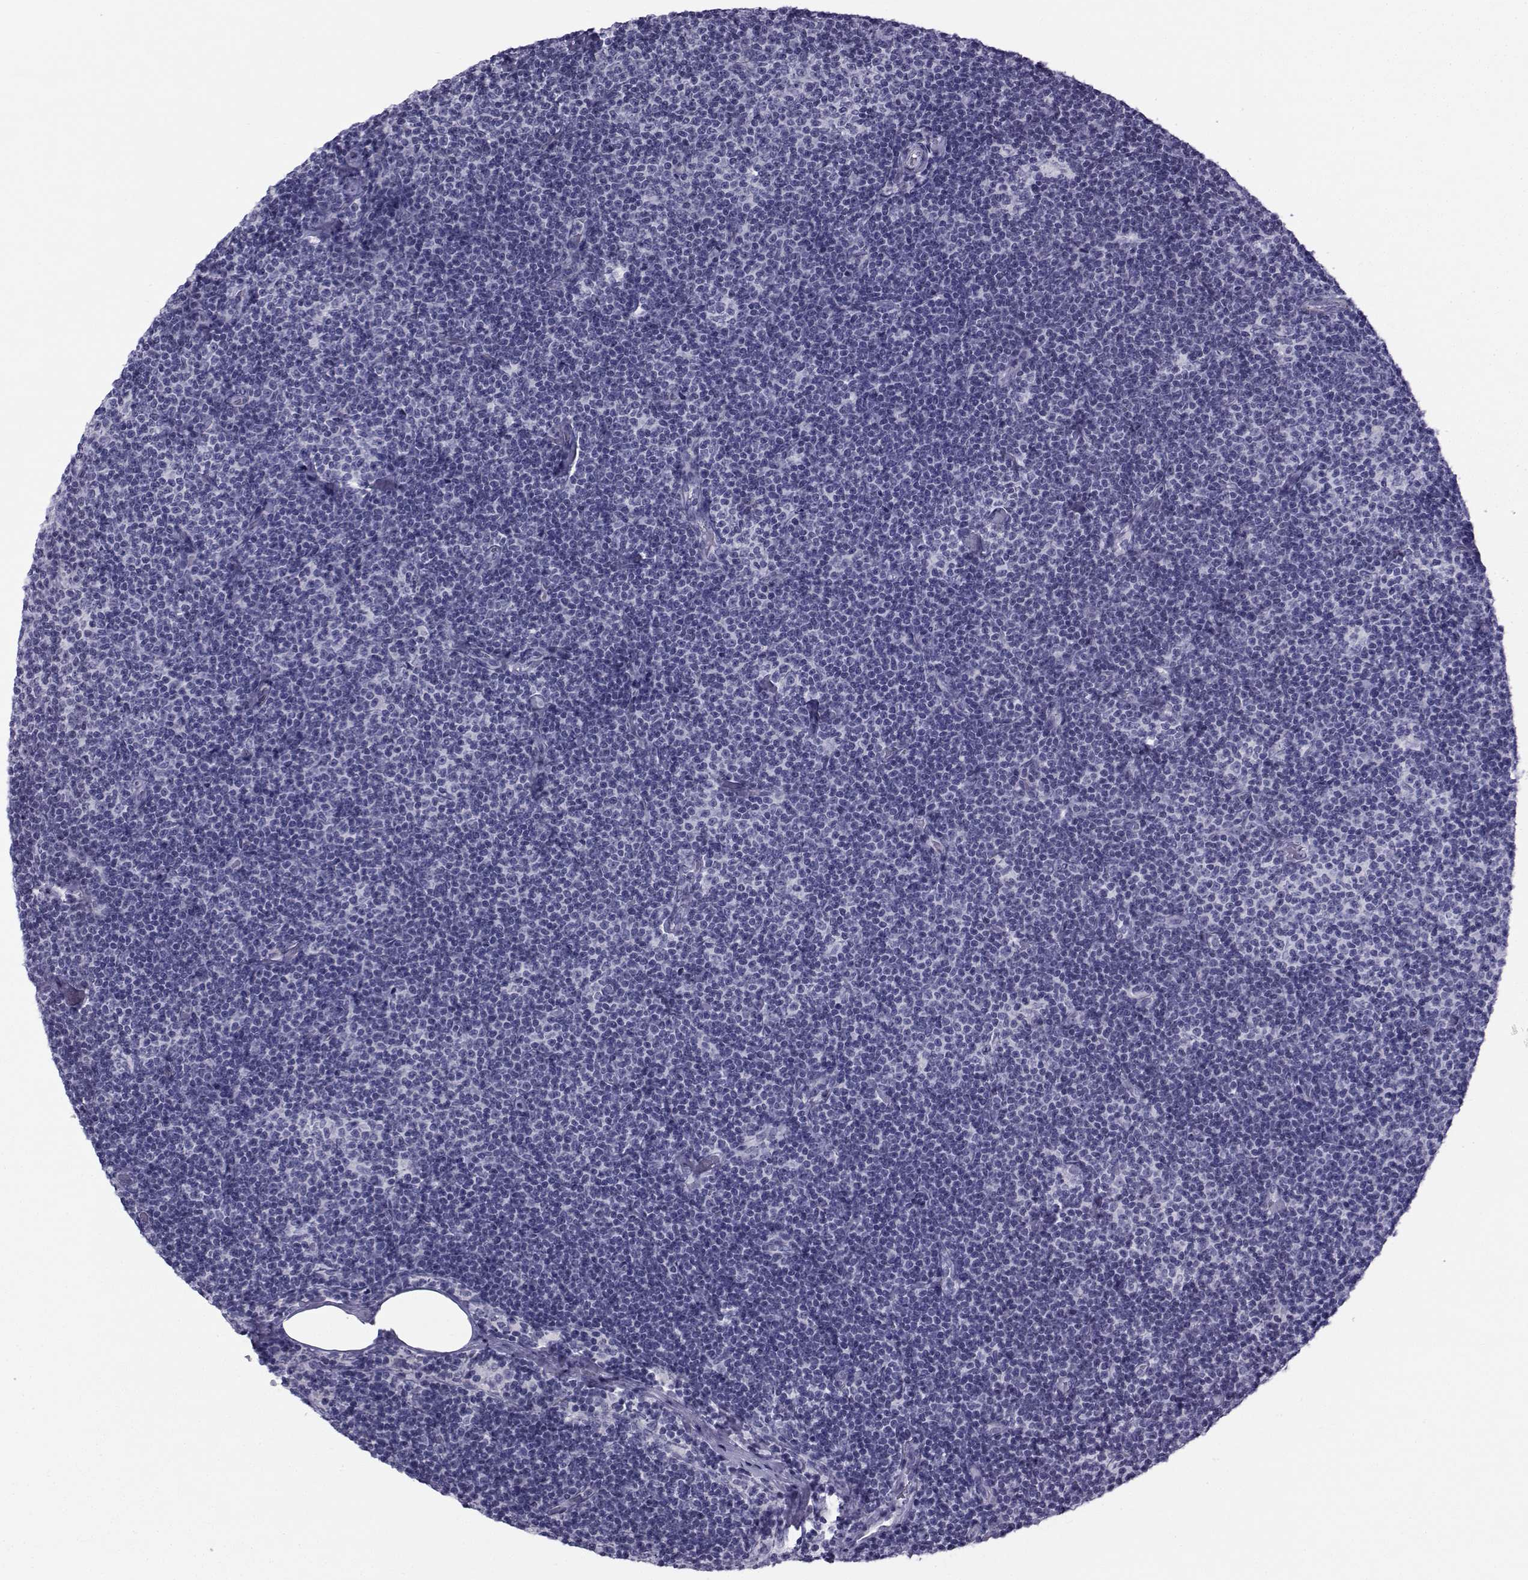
{"staining": {"intensity": "negative", "quantity": "none", "location": "none"}, "tissue": "lymphoma", "cell_type": "Tumor cells", "image_type": "cancer", "snomed": [{"axis": "morphology", "description": "Malignant lymphoma, non-Hodgkin's type, Low grade"}, {"axis": "topography", "description": "Lymph node"}], "caption": "IHC image of neoplastic tissue: lymphoma stained with DAB exhibits no significant protein expression in tumor cells.", "gene": "SPANXD", "patient": {"sex": "male", "age": 81}}